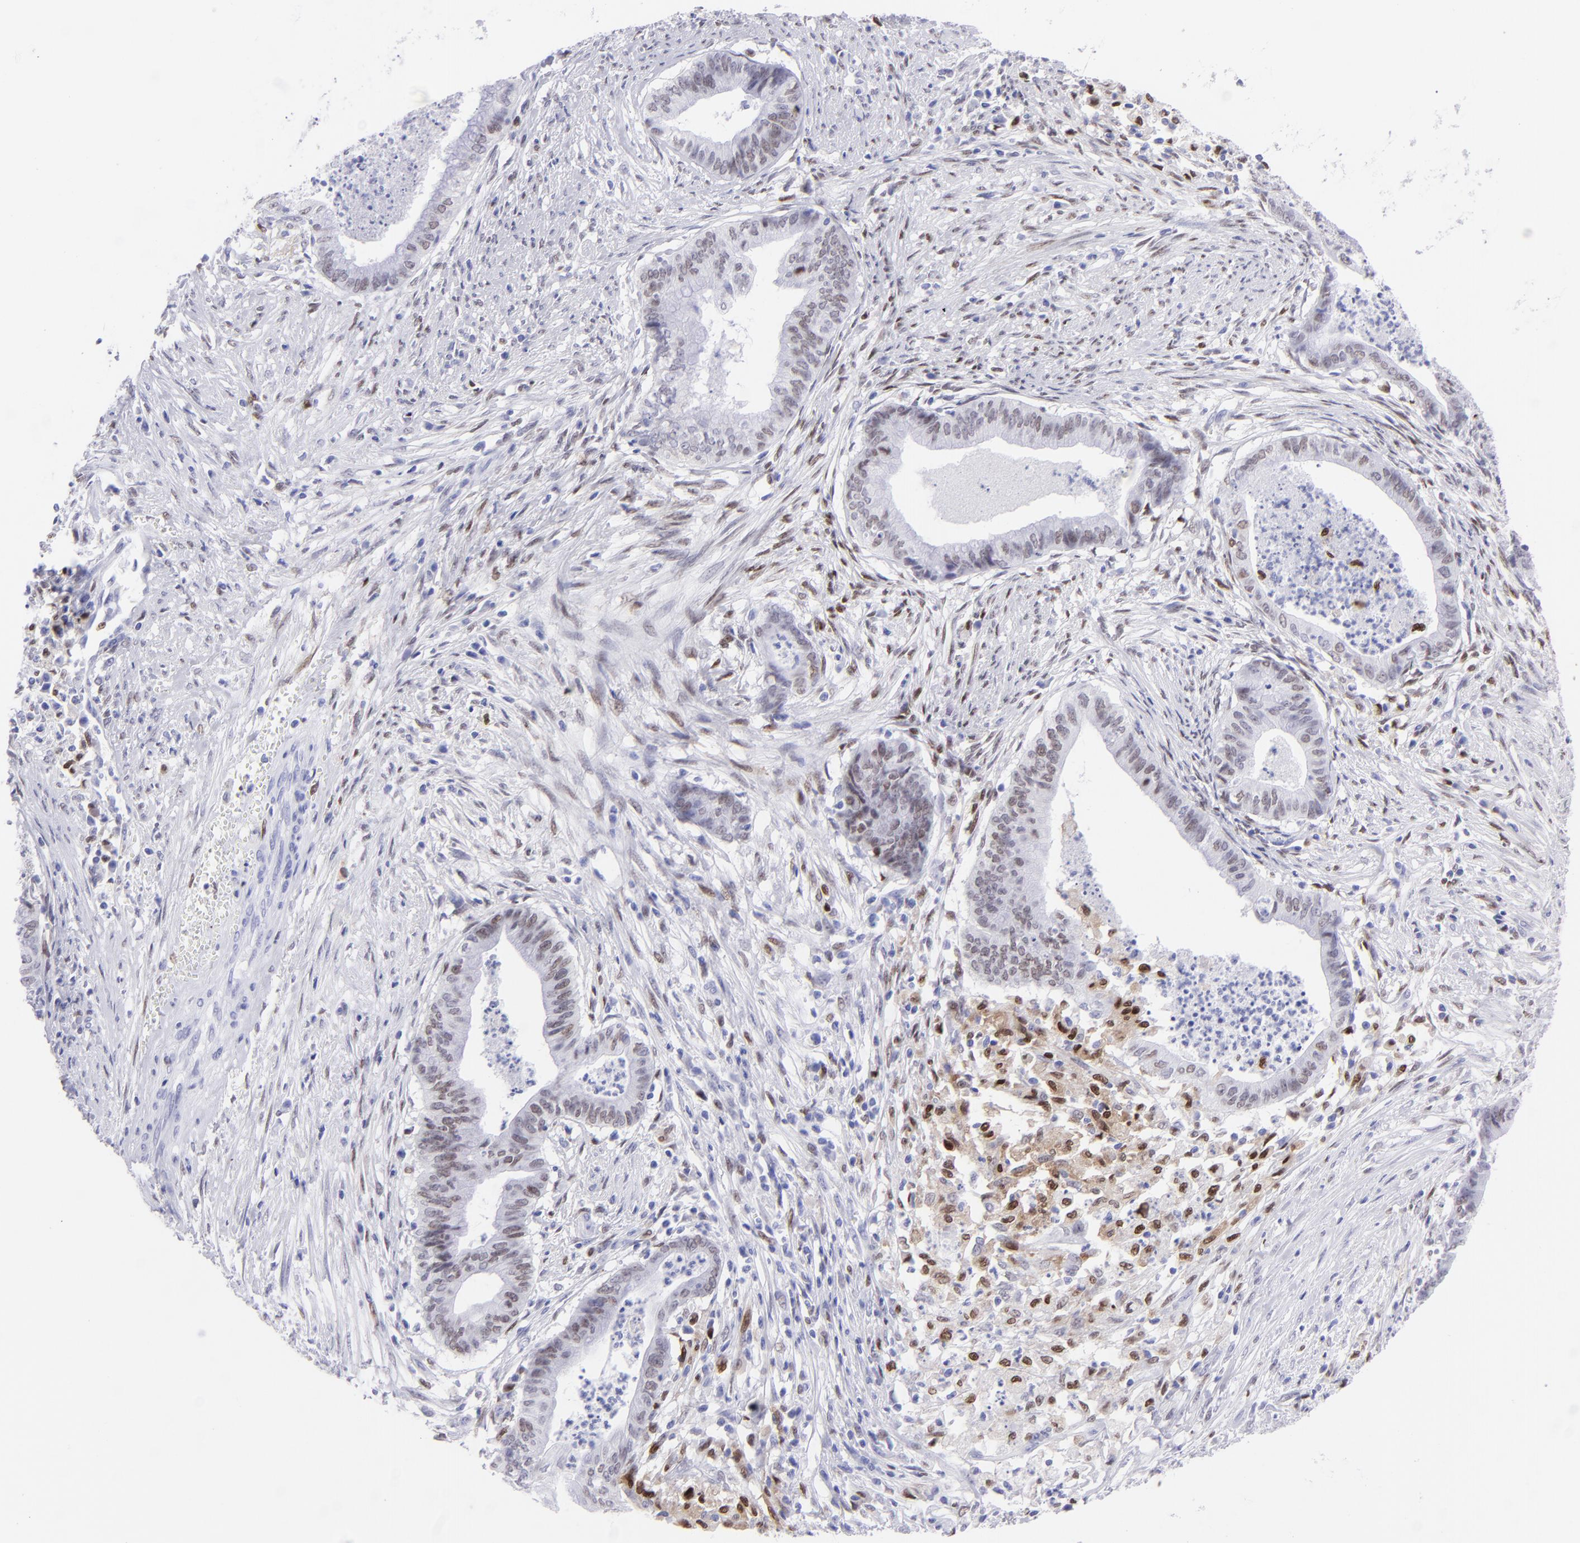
{"staining": {"intensity": "negative", "quantity": "none", "location": "none"}, "tissue": "endometrial cancer", "cell_type": "Tumor cells", "image_type": "cancer", "snomed": [{"axis": "morphology", "description": "Necrosis, NOS"}, {"axis": "morphology", "description": "Adenocarcinoma, NOS"}, {"axis": "topography", "description": "Endometrium"}], "caption": "Tumor cells show no significant protein positivity in endometrial cancer (adenocarcinoma).", "gene": "MITF", "patient": {"sex": "female", "age": 79}}